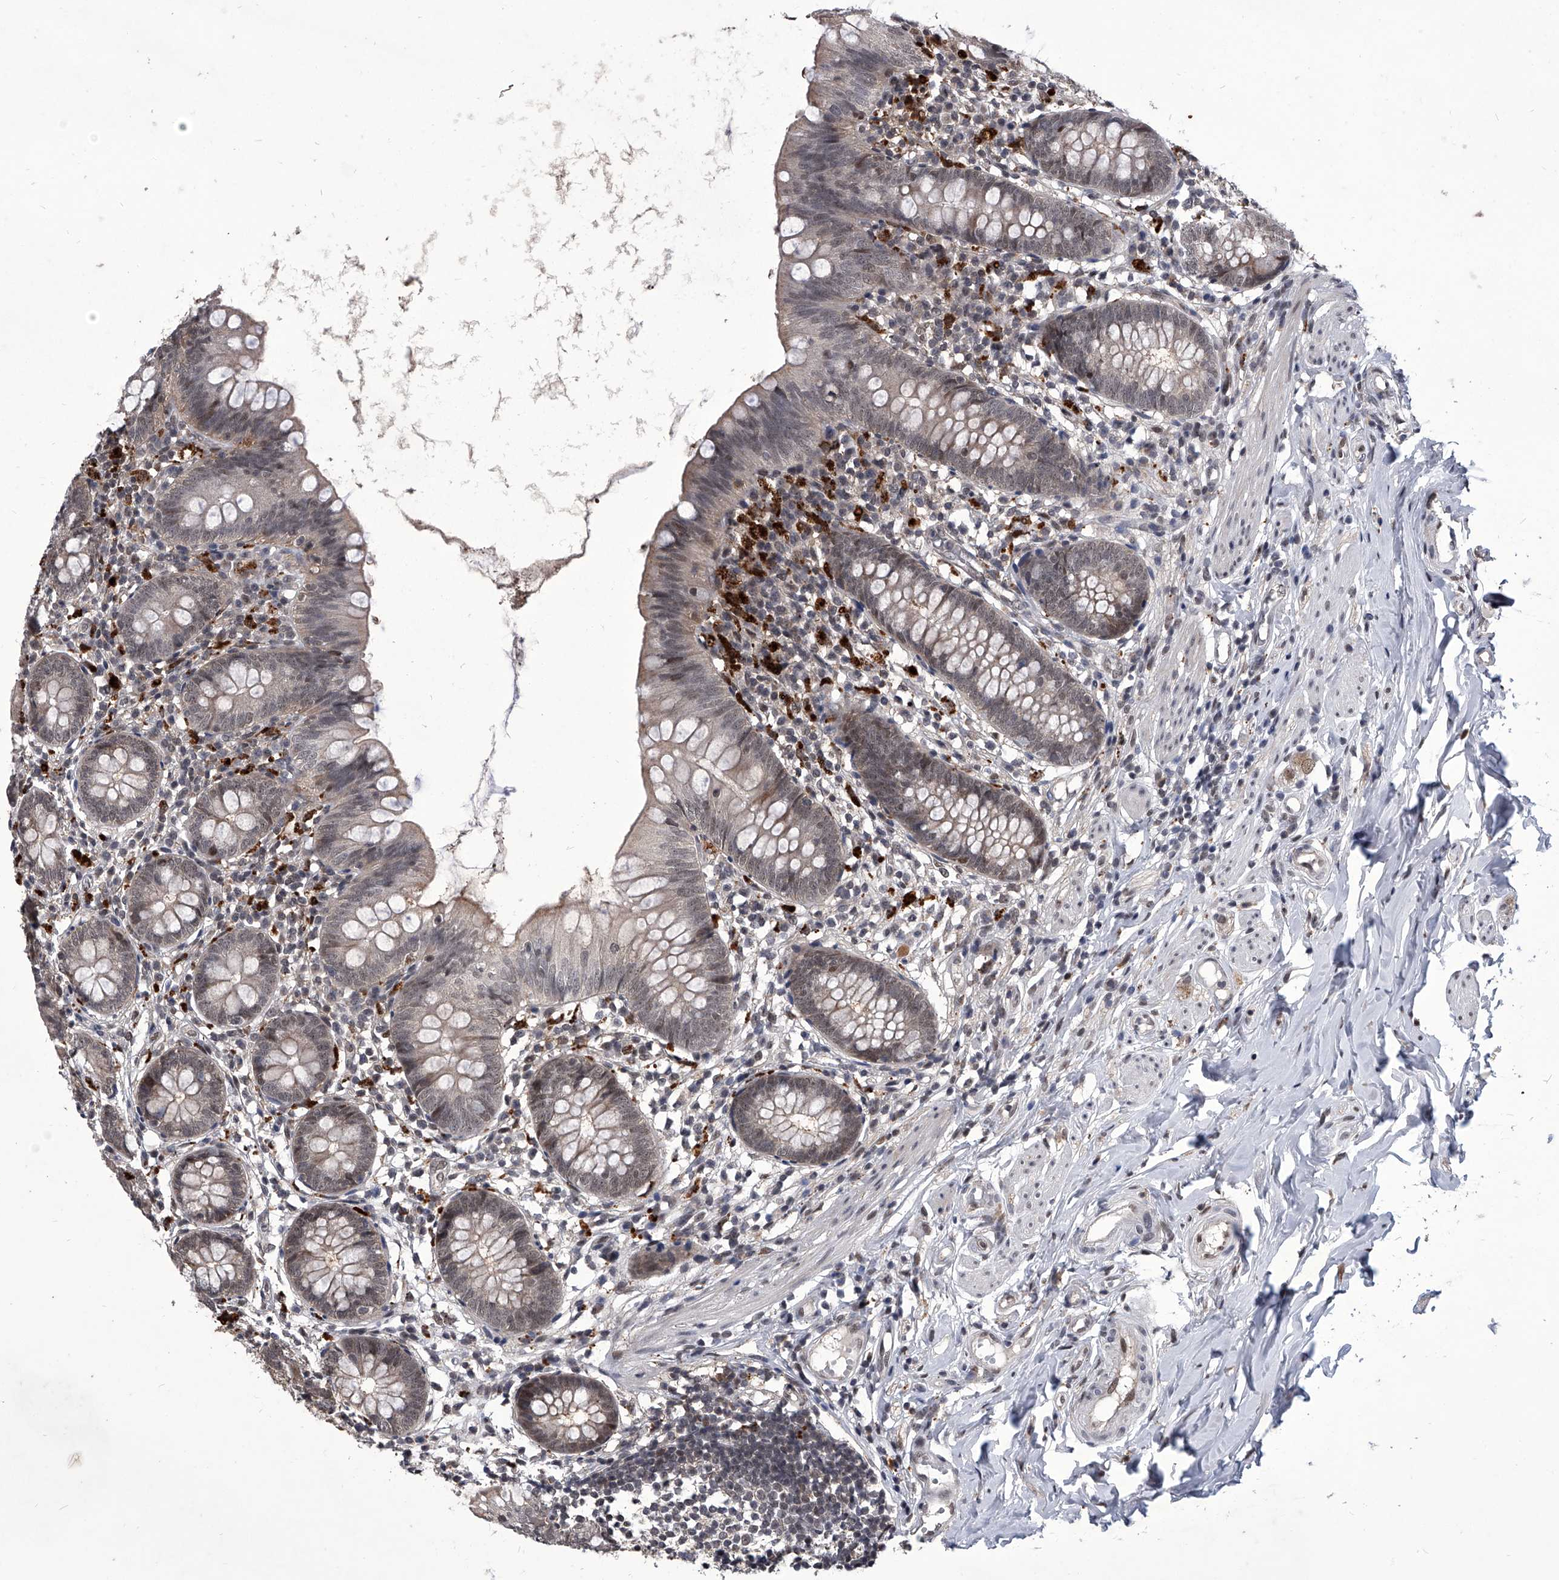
{"staining": {"intensity": "weak", "quantity": "<25%", "location": "nuclear"}, "tissue": "appendix", "cell_type": "Glandular cells", "image_type": "normal", "snomed": [{"axis": "morphology", "description": "Normal tissue, NOS"}, {"axis": "topography", "description": "Appendix"}], "caption": "High power microscopy micrograph of an immunohistochemistry histopathology image of normal appendix, revealing no significant staining in glandular cells.", "gene": "CMTR1", "patient": {"sex": "female", "age": 62}}